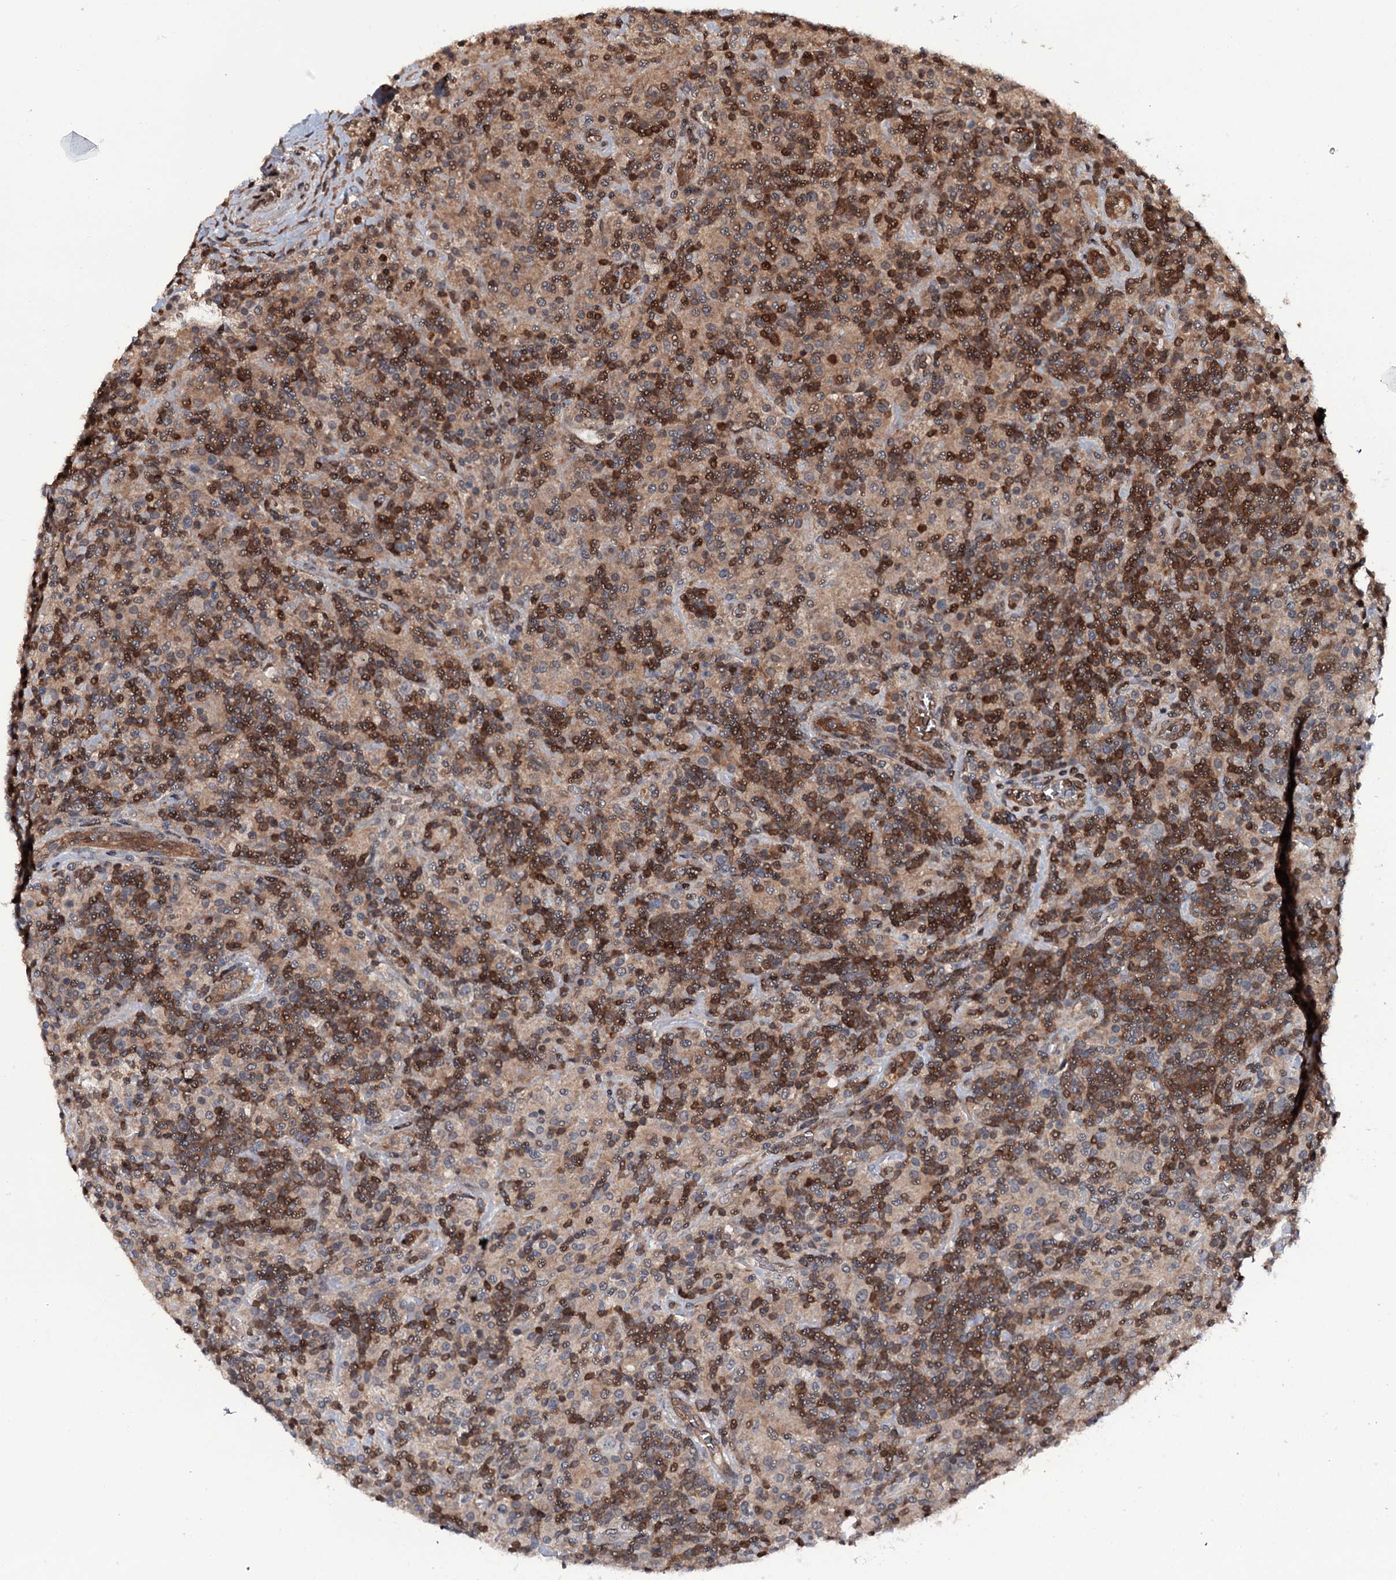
{"staining": {"intensity": "negative", "quantity": "none", "location": "none"}, "tissue": "lymphoma", "cell_type": "Tumor cells", "image_type": "cancer", "snomed": [{"axis": "morphology", "description": "Hodgkin's disease, NOS"}, {"axis": "topography", "description": "Lymph node"}], "caption": "Immunohistochemical staining of Hodgkin's disease exhibits no significant positivity in tumor cells.", "gene": "HDDC3", "patient": {"sex": "male", "age": 70}}